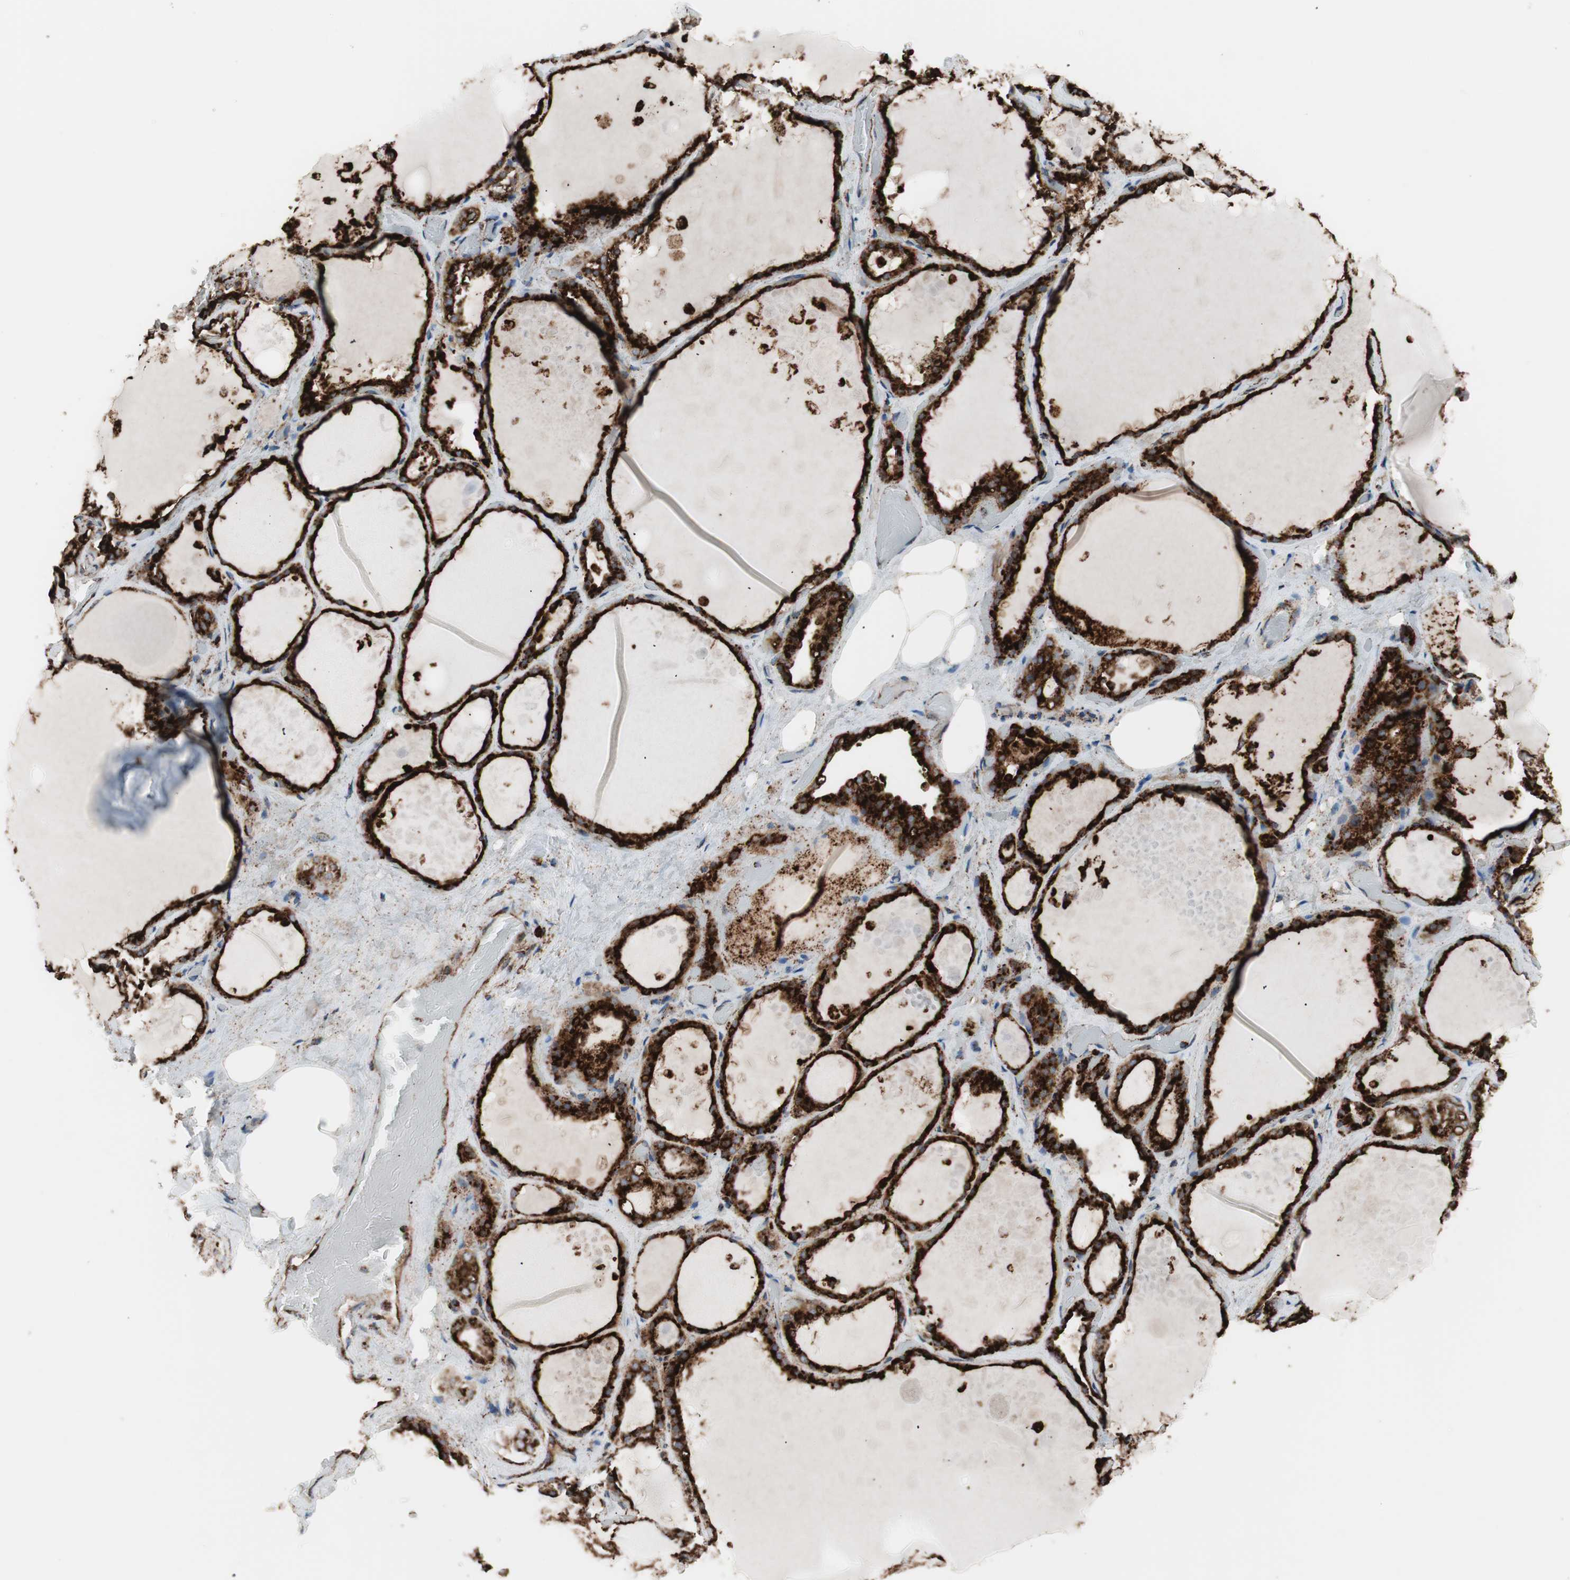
{"staining": {"intensity": "strong", "quantity": ">75%", "location": "cytoplasmic/membranous"}, "tissue": "thyroid gland", "cell_type": "Glandular cells", "image_type": "normal", "snomed": [{"axis": "morphology", "description": "Normal tissue, NOS"}, {"axis": "topography", "description": "Thyroid gland"}], "caption": "Thyroid gland was stained to show a protein in brown. There is high levels of strong cytoplasmic/membranous positivity in about >75% of glandular cells. (Brightfield microscopy of DAB IHC at high magnification).", "gene": "LAMP1", "patient": {"sex": "male", "age": 61}}